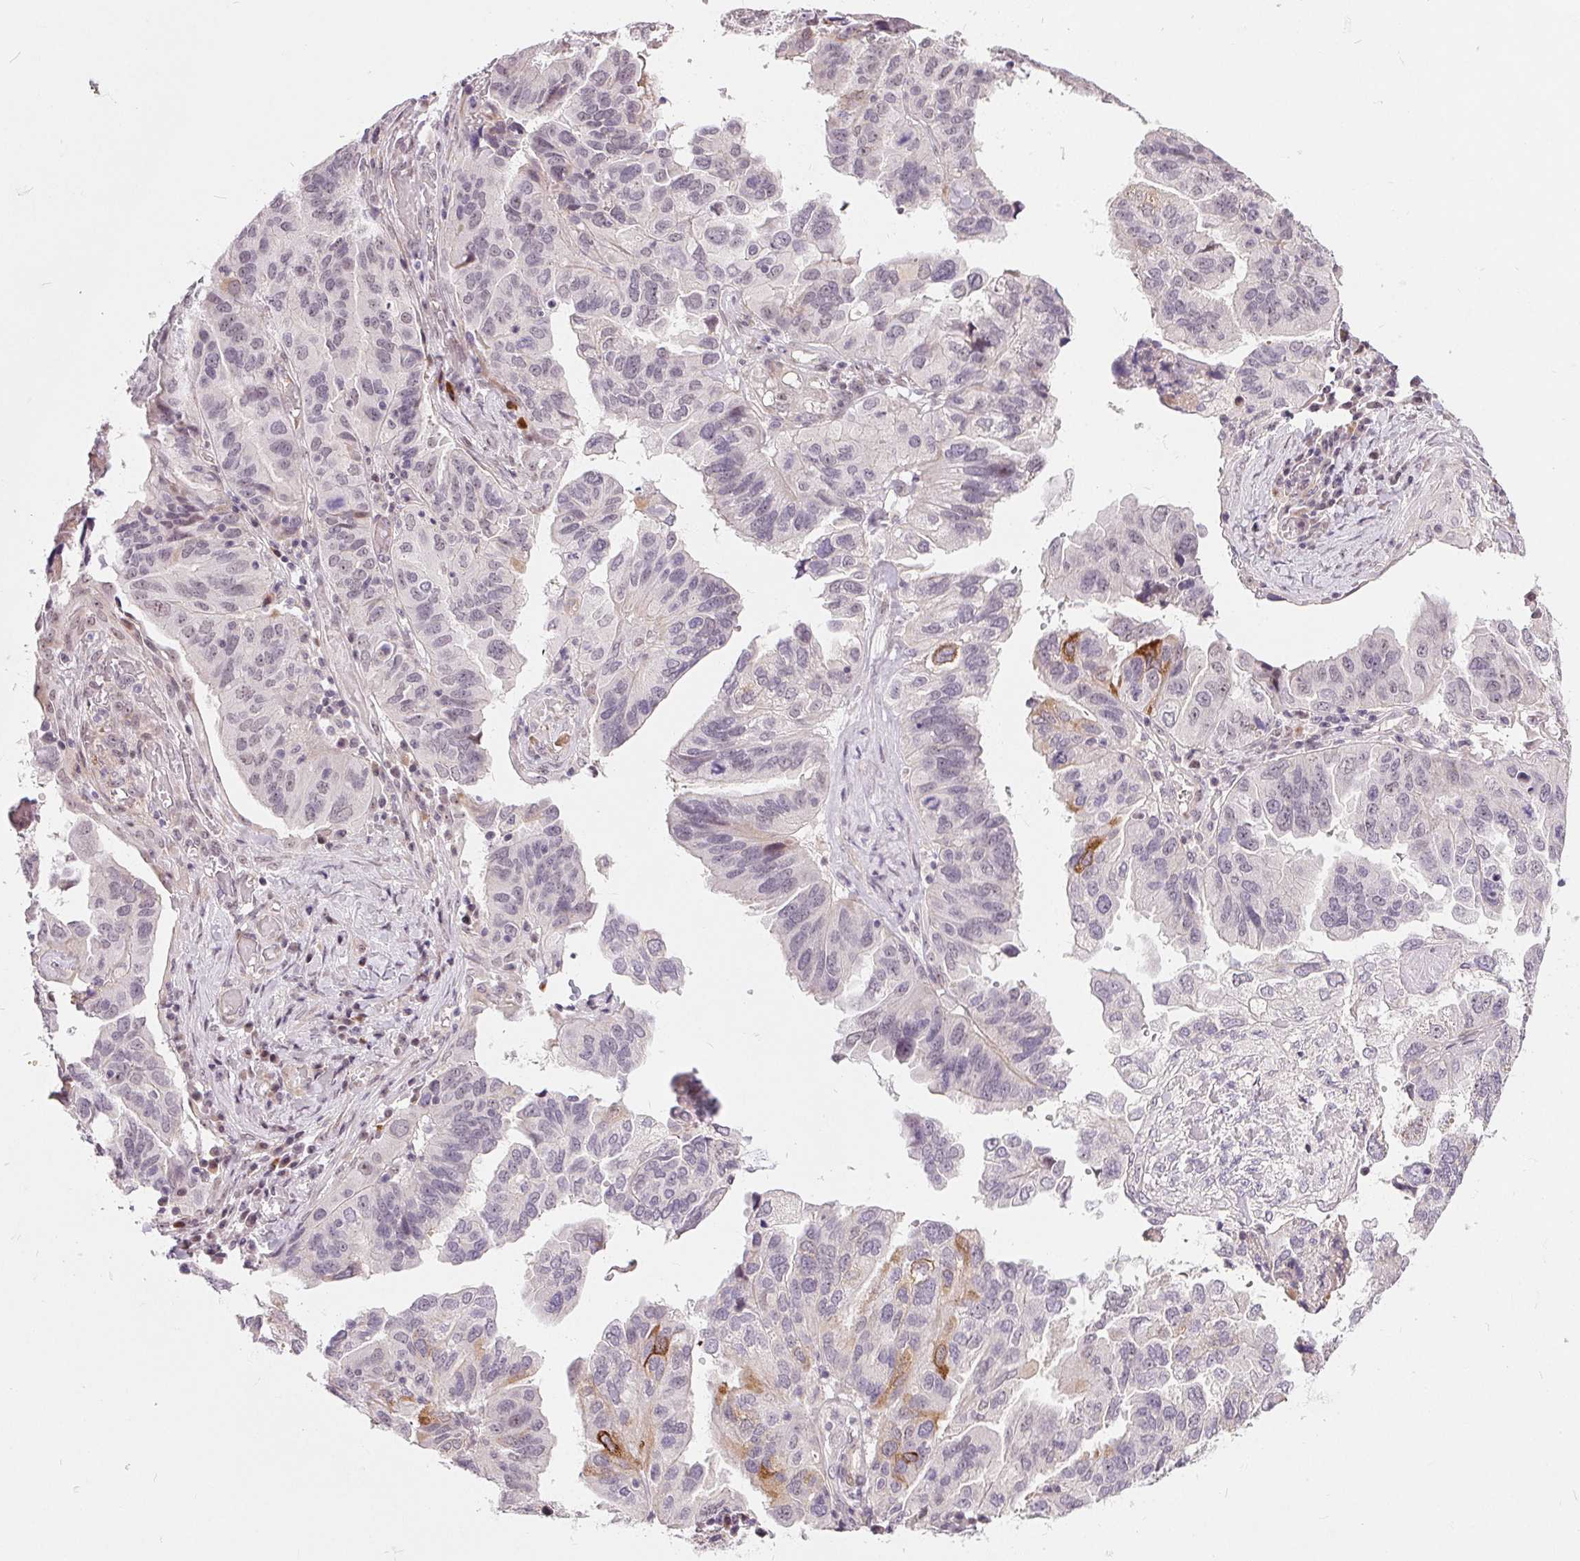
{"staining": {"intensity": "moderate", "quantity": "<25%", "location": "cytoplasmic/membranous"}, "tissue": "ovarian cancer", "cell_type": "Tumor cells", "image_type": "cancer", "snomed": [{"axis": "morphology", "description": "Cystadenocarcinoma, serous, NOS"}, {"axis": "topography", "description": "Ovary"}], "caption": "A low amount of moderate cytoplasmic/membranous expression is present in about <25% of tumor cells in serous cystadenocarcinoma (ovarian) tissue.", "gene": "NRG2", "patient": {"sex": "female", "age": 79}}